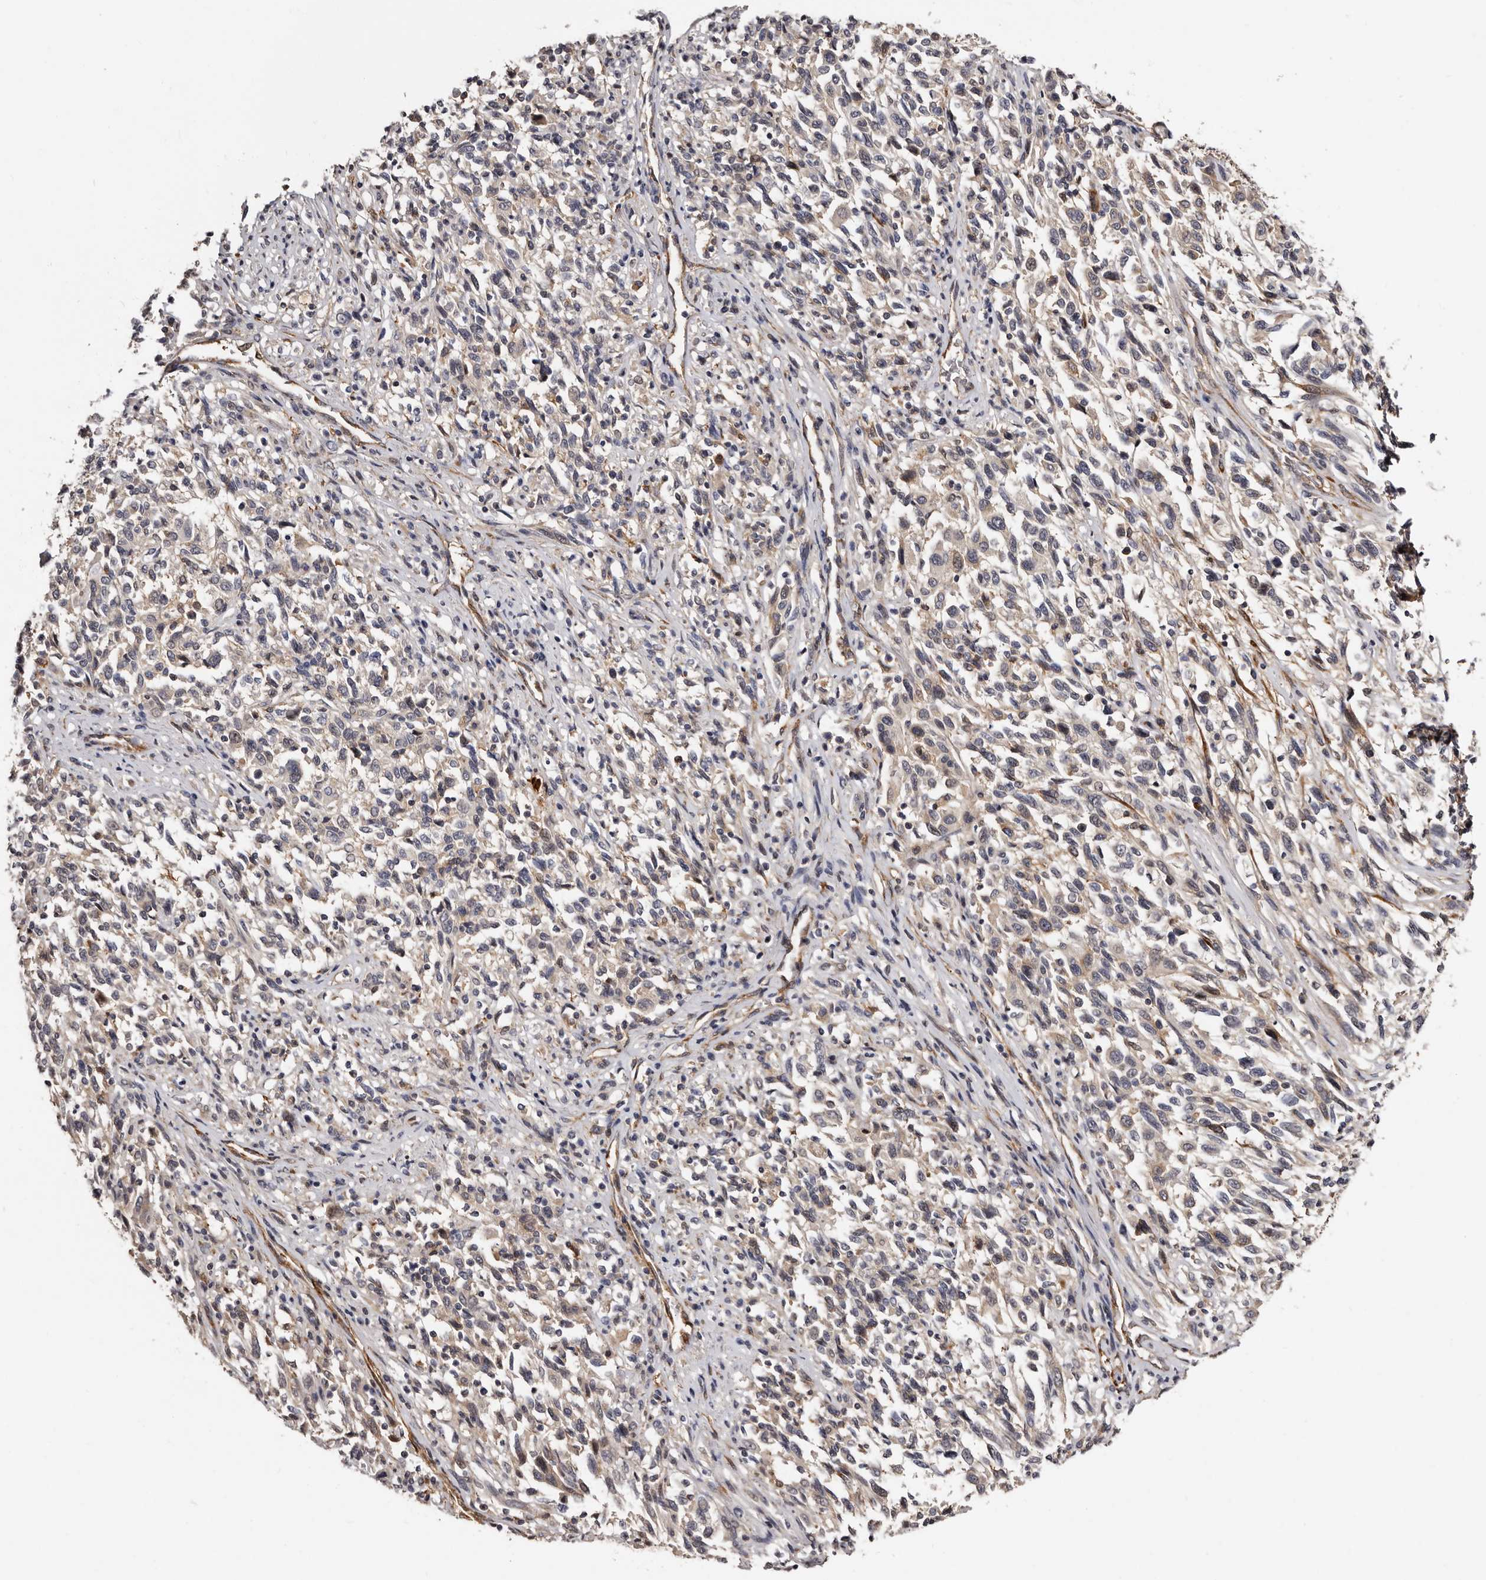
{"staining": {"intensity": "weak", "quantity": "25%-75%", "location": "cytoplasmic/membranous"}, "tissue": "melanoma", "cell_type": "Tumor cells", "image_type": "cancer", "snomed": [{"axis": "morphology", "description": "Malignant melanoma, Metastatic site"}, {"axis": "topography", "description": "Lymph node"}], "caption": "Malignant melanoma (metastatic site) tissue demonstrates weak cytoplasmic/membranous staining in approximately 25%-75% of tumor cells, visualized by immunohistochemistry.", "gene": "TBC1D22B", "patient": {"sex": "male", "age": 61}}